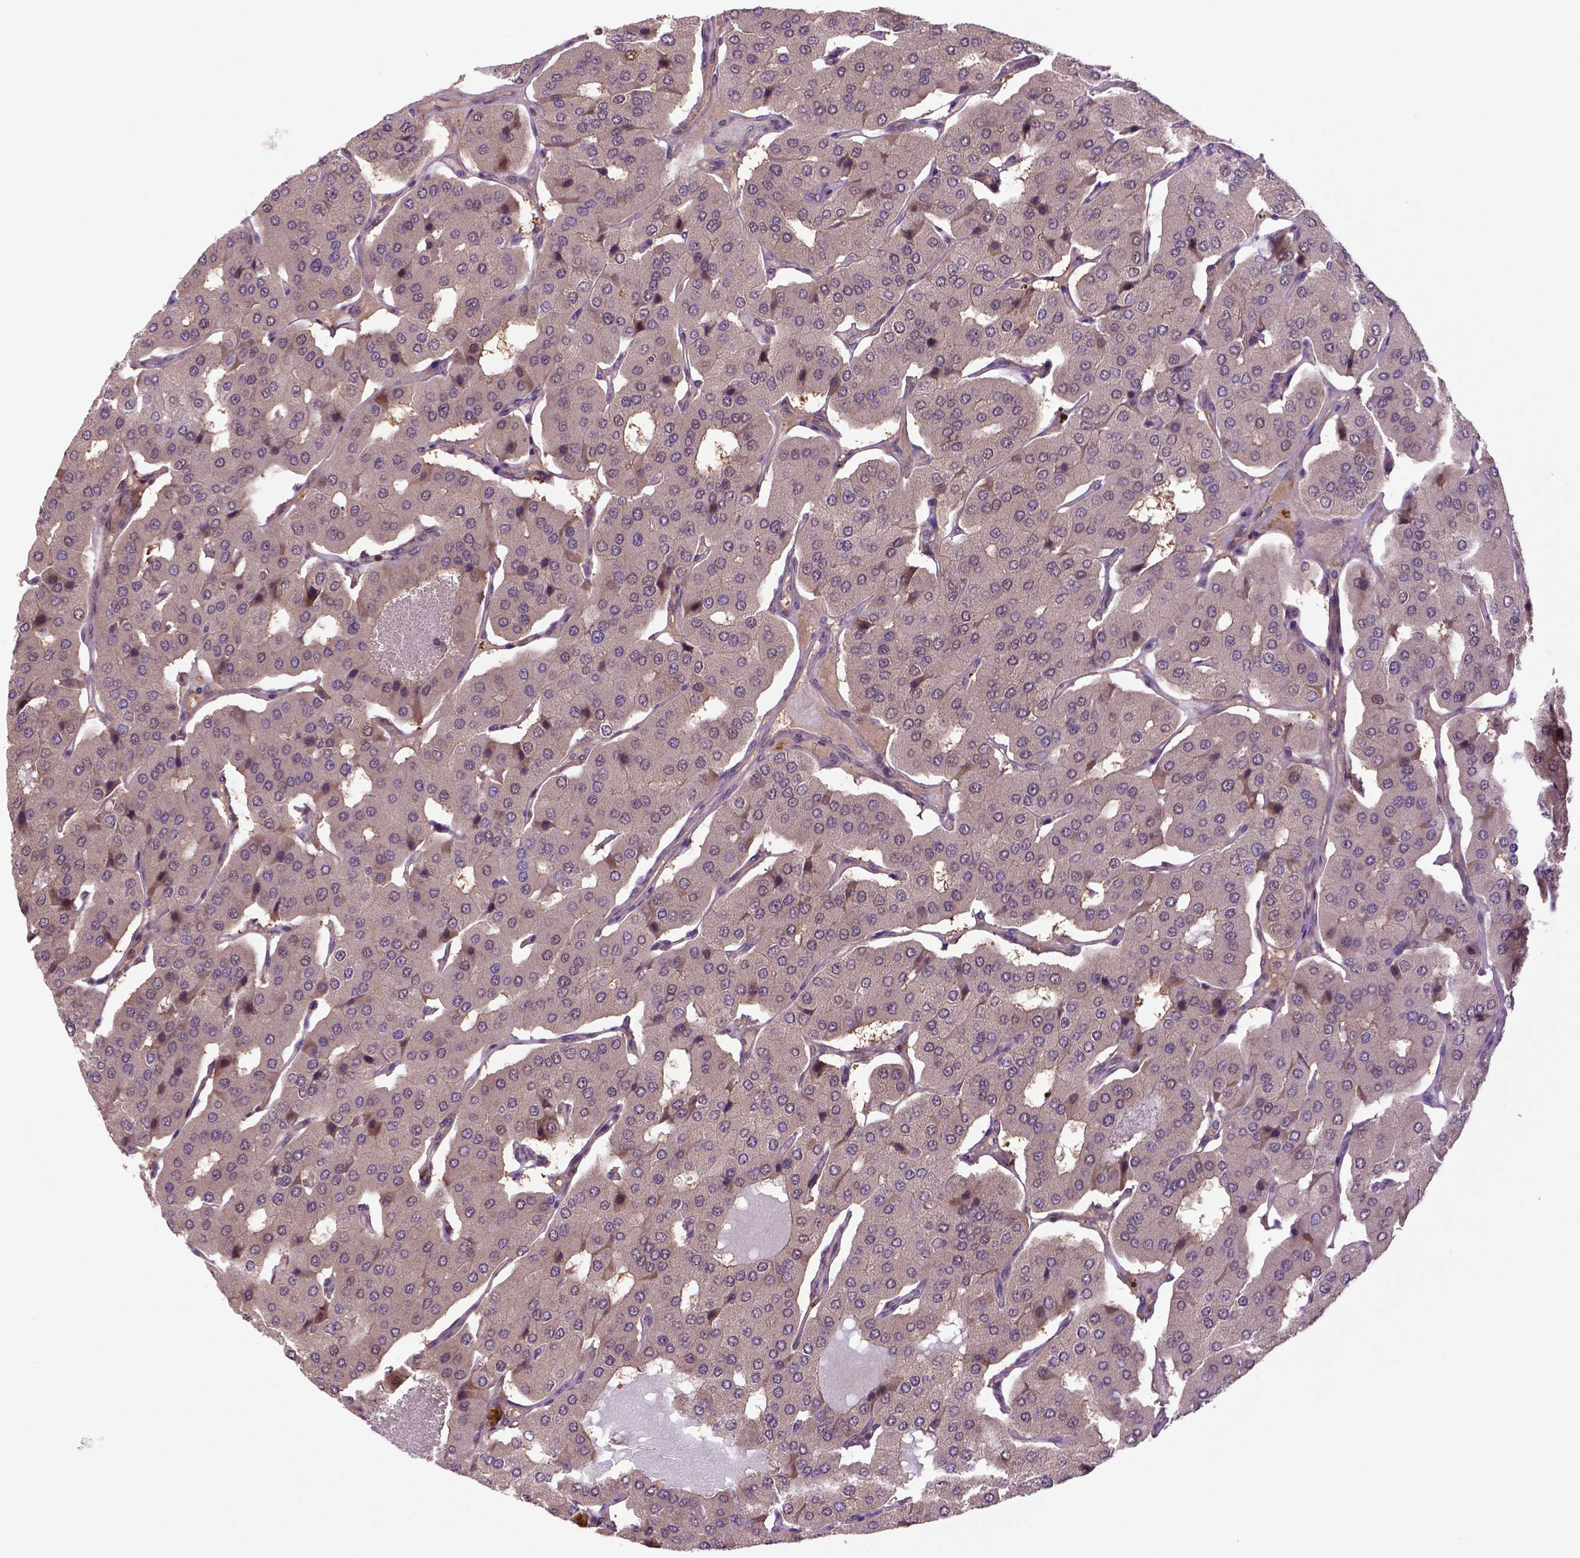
{"staining": {"intensity": "negative", "quantity": "none", "location": "none"}, "tissue": "parathyroid gland", "cell_type": "Glandular cells", "image_type": "normal", "snomed": [{"axis": "morphology", "description": "Normal tissue, NOS"}, {"axis": "morphology", "description": "Adenoma, NOS"}, {"axis": "topography", "description": "Parathyroid gland"}], "caption": "High power microscopy histopathology image of an immunohistochemistry histopathology image of normal parathyroid gland, revealing no significant expression in glandular cells.", "gene": "HSPBP1", "patient": {"sex": "female", "age": 86}}